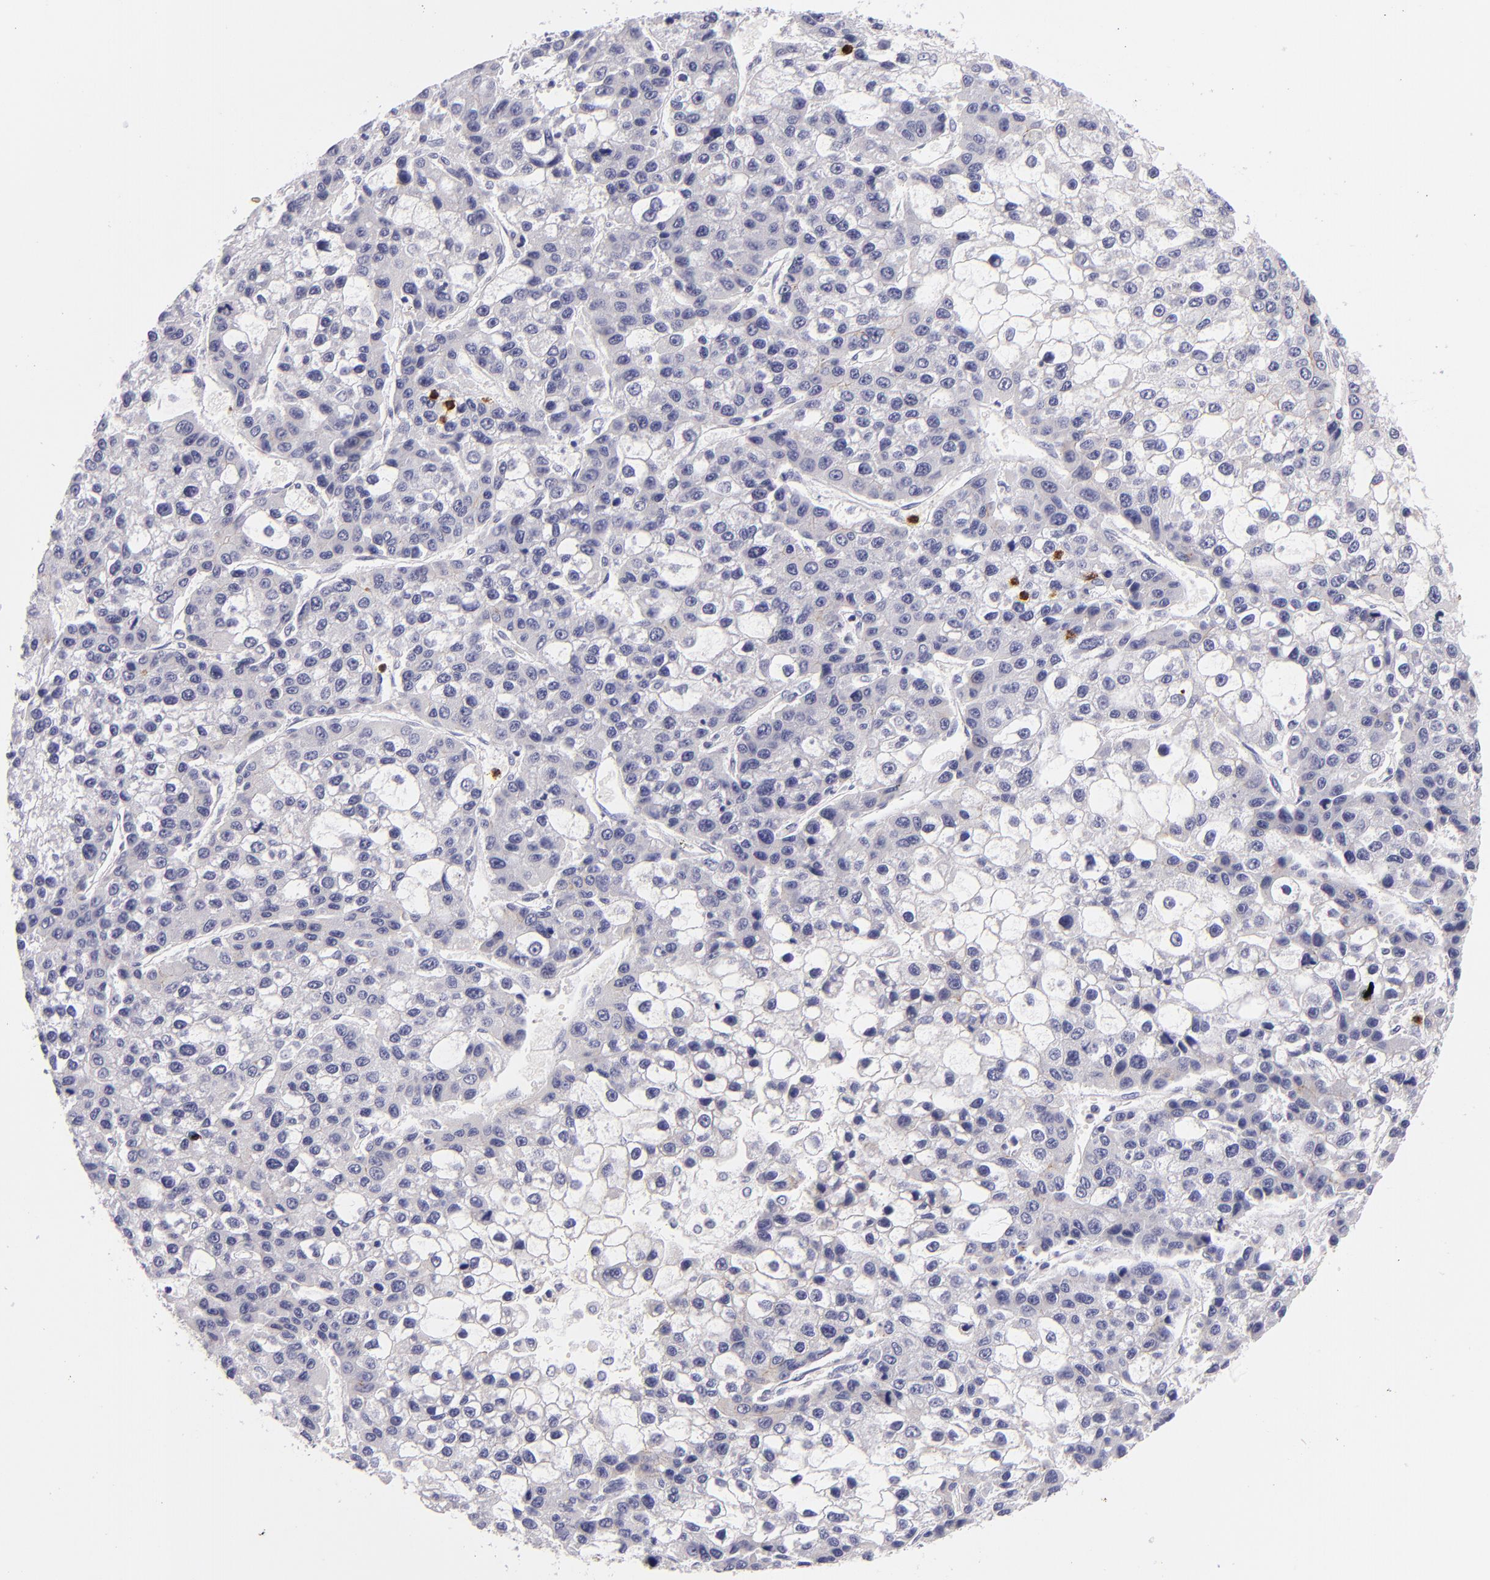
{"staining": {"intensity": "weak", "quantity": "<25%", "location": "cytoplasmic/membranous"}, "tissue": "liver cancer", "cell_type": "Tumor cells", "image_type": "cancer", "snomed": [{"axis": "morphology", "description": "Carcinoma, Hepatocellular, NOS"}, {"axis": "topography", "description": "Liver"}], "caption": "IHC image of liver hepatocellular carcinoma stained for a protein (brown), which shows no positivity in tumor cells.", "gene": "CDH3", "patient": {"sex": "female", "age": 66}}